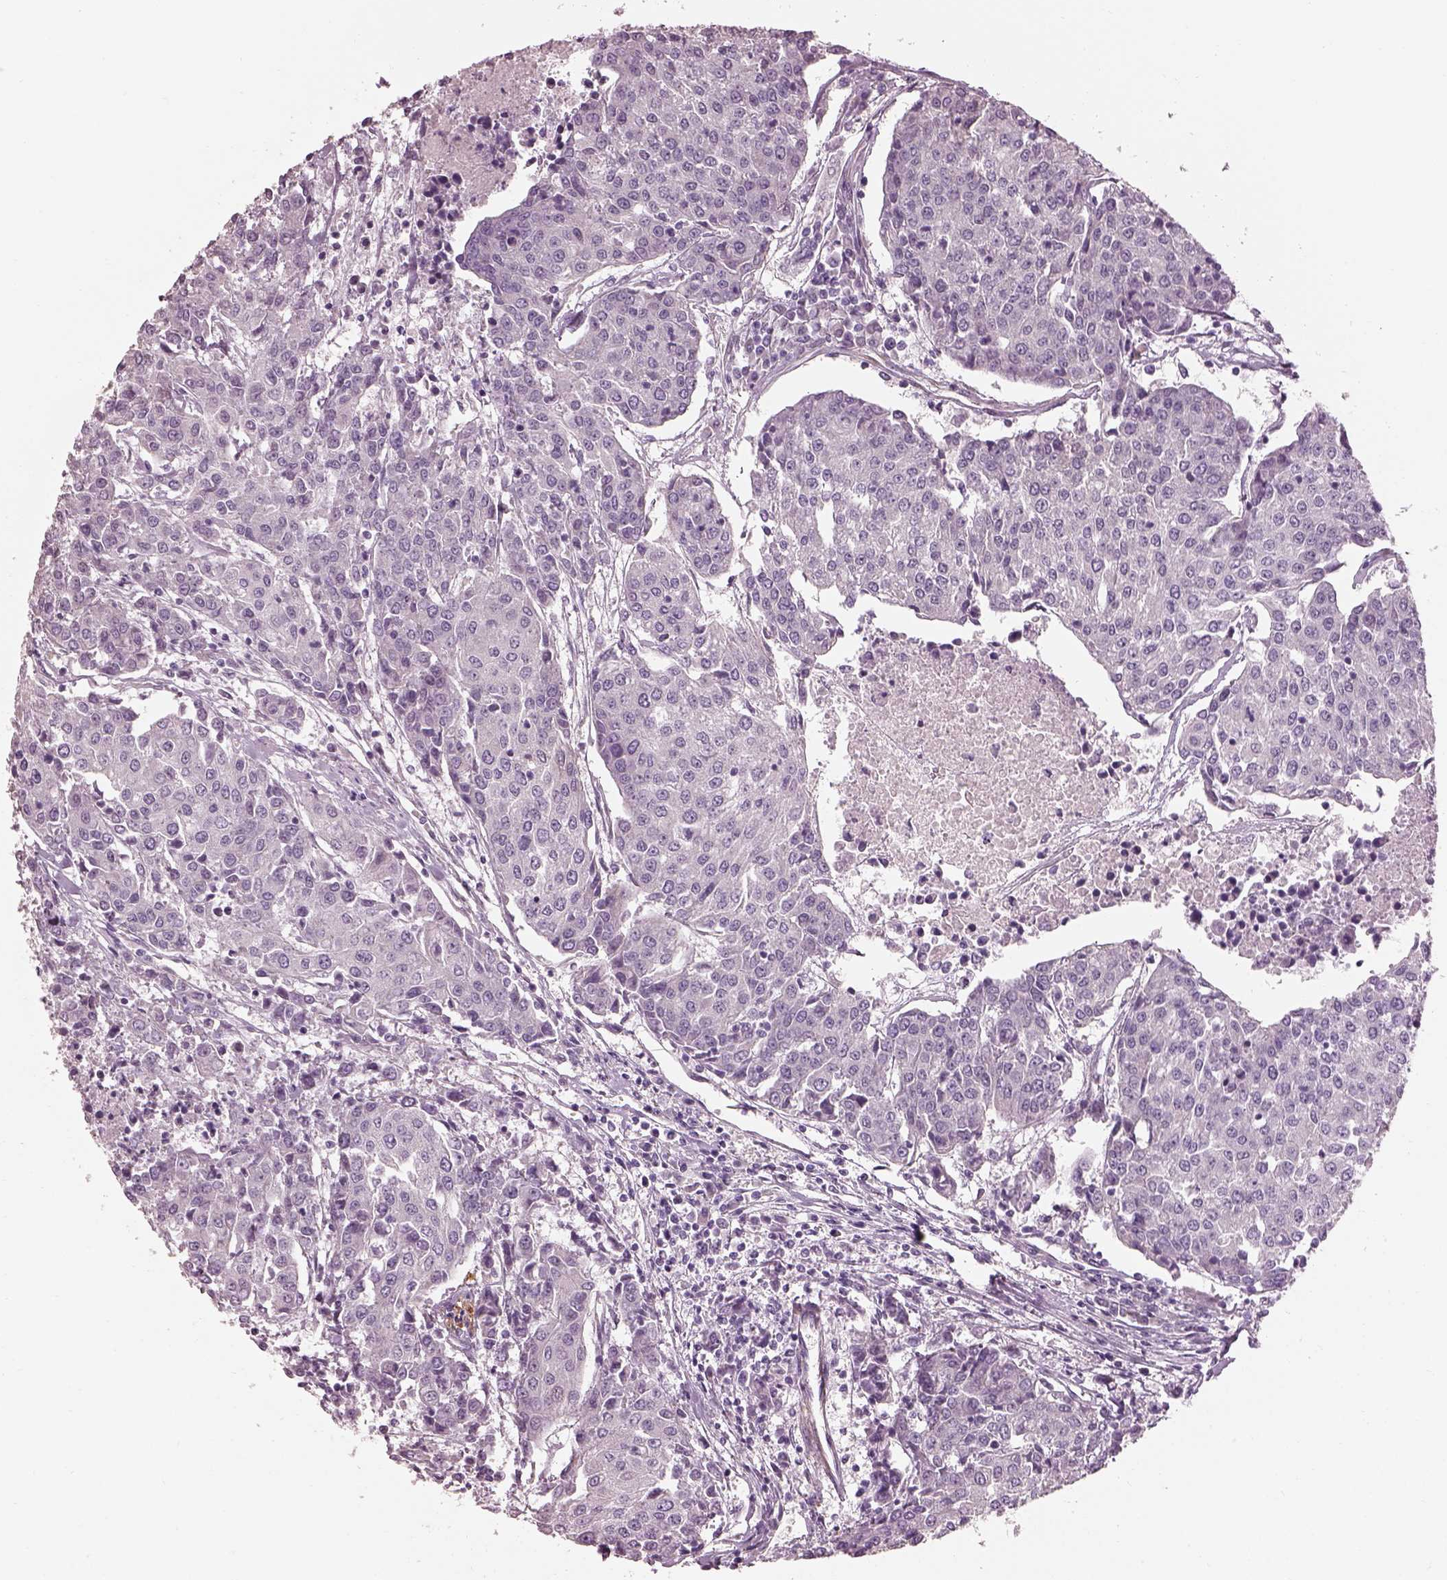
{"staining": {"intensity": "negative", "quantity": "none", "location": "none"}, "tissue": "urothelial cancer", "cell_type": "Tumor cells", "image_type": "cancer", "snomed": [{"axis": "morphology", "description": "Urothelial carcinoma, High grade"}, {"axis": "topography", "description": "Urinary bladder"}], "caption": "Immunohistochemistry (IHC) of urothelial cancer shows no expression in tumor cells.", "gene": "PRKCZ", "patient": {"sex": "female", "age": 85}}